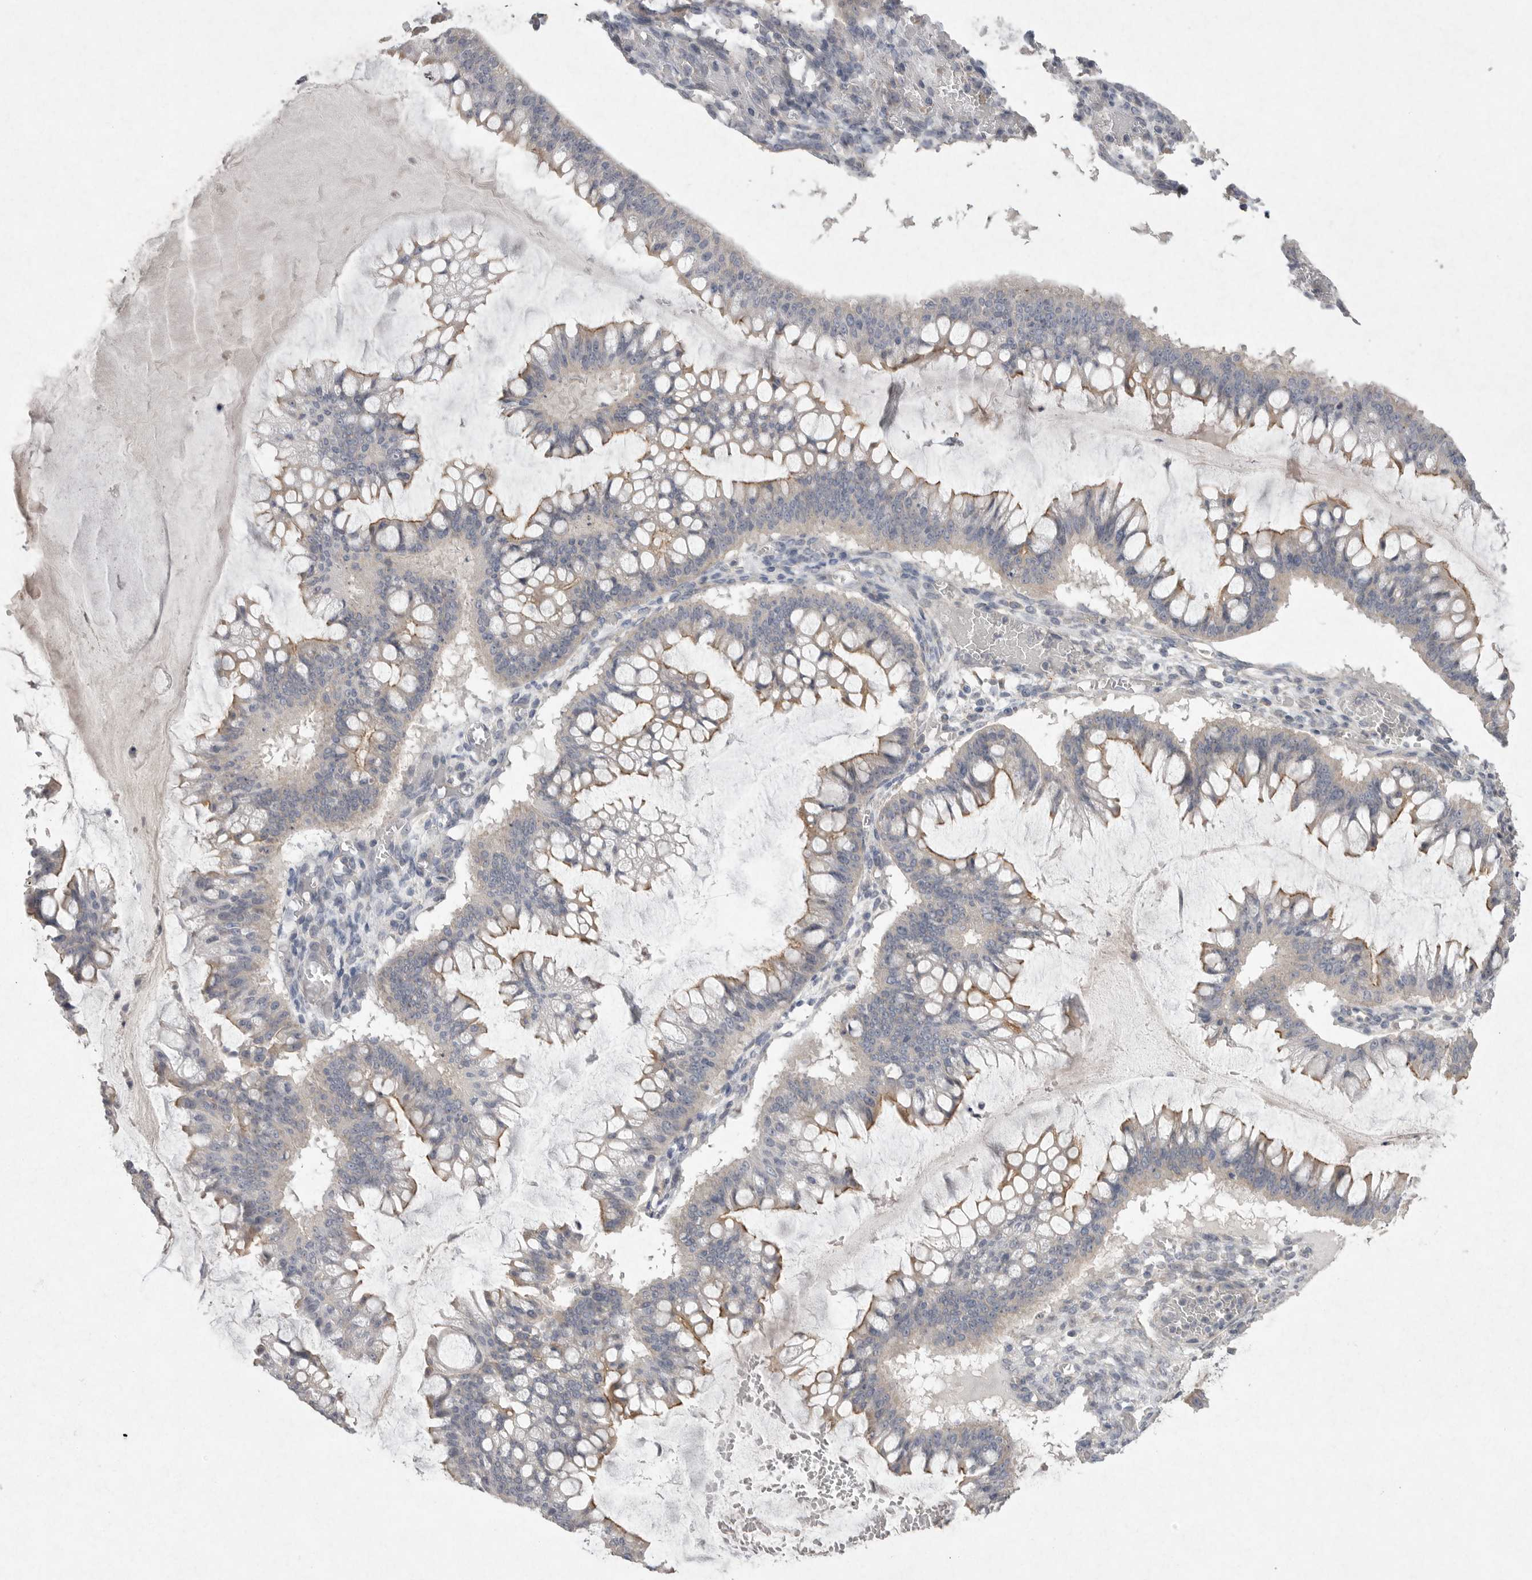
{"staining": {"intensity": "weak", "quantity": "25%-75%", "location": "cytoplasmic/membranous"}, "tissue": "ovarian cancer", "cell_type": "Tumor cells", "image_type": "cancer", "snomed": [{"axis": "morphology", "description": "Cystadenocarcinoma, mucinous, NOS"}, {"axis": "topography", "description": "Ovary"}], "caption": "The micrograph reveals staining of ovarian mucinous cystadenocarcinoma, revealing weak cytoplasmic/membranous protein positivity (brown color) within tumor cells.", "gene": "VANGL2", "patient": {"sex": "female", "age": 73}}